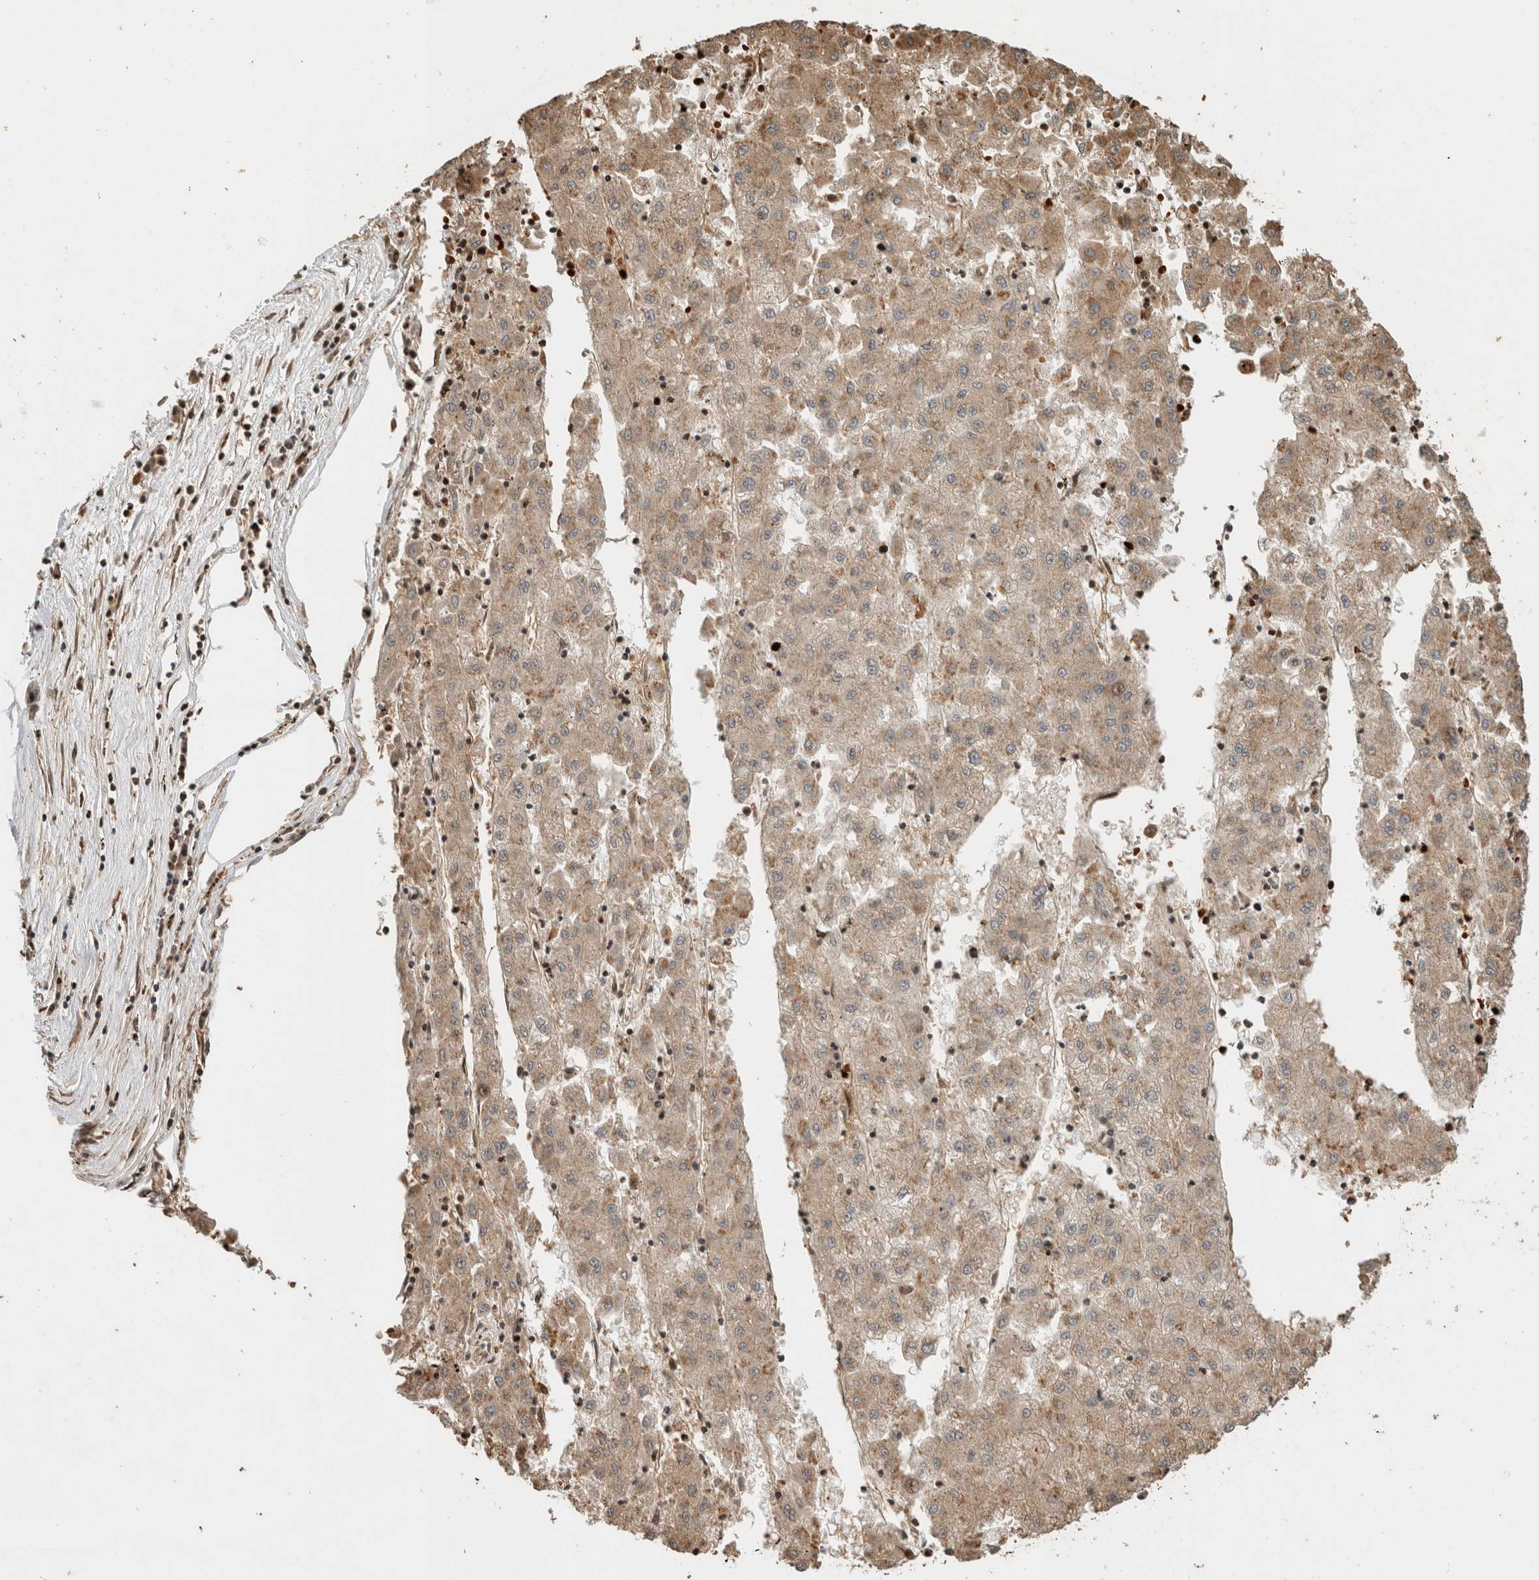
{"staining": {"intensity": "weak", "quantity": ">75%", "location": "cytoplasmic/membranous"}, "tissue": "liver cancer", "cell_type": "Tumor cells", "image_type": "cancer", "snomed": [{"axis": "morphology", "description": "Carcinoma, Hepatocellular, NOS"}, {"axis": "topography", "description": "Liver"}], "caption": "The photomicrograph exhibits a brown stain indicating the presence of a protein in the cytoplasmic/membranous of tumor cells in hepatocellular carcinoma (liver).", "gene": "OTUD6B", "patient": {"sex": "male", "age": 72}}